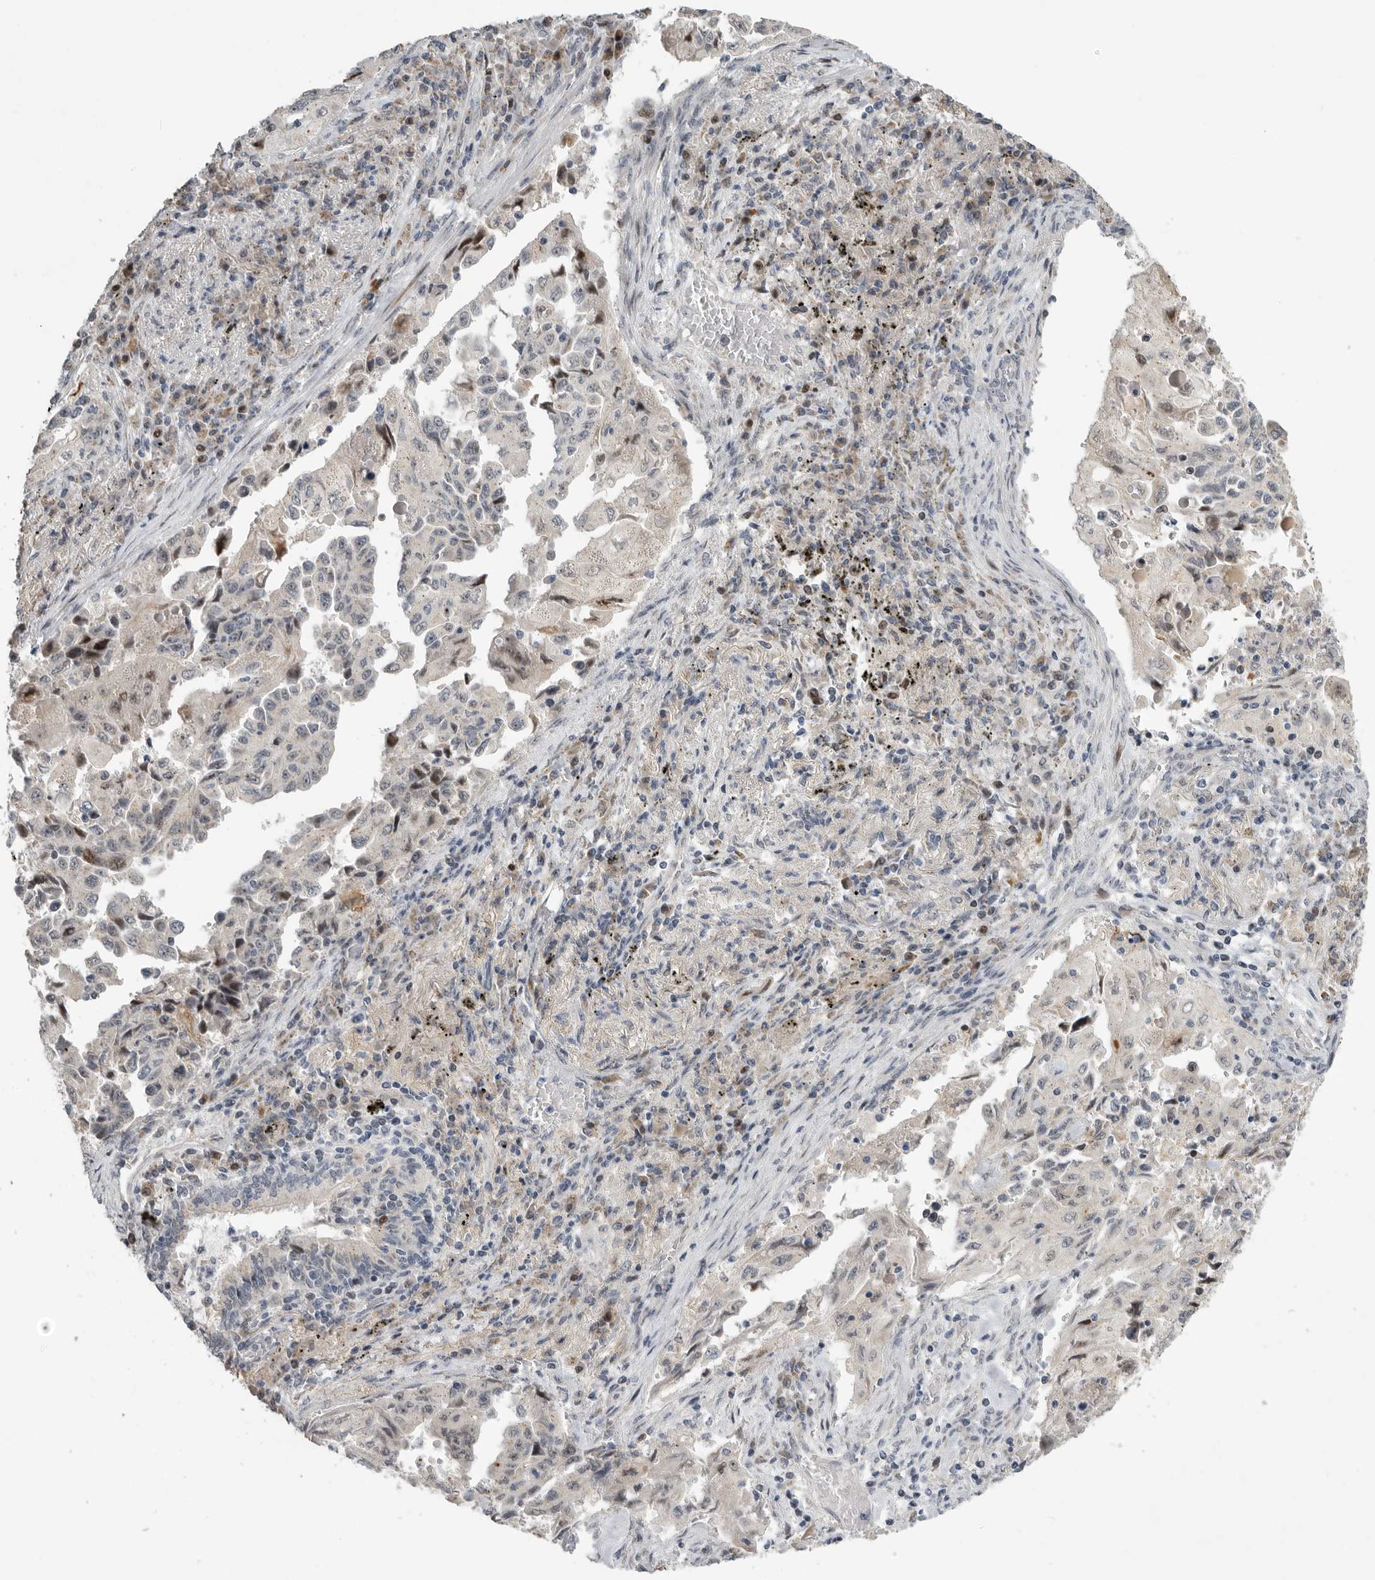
{"staining": {"intensity": "negative", "quantity": "none", "location": "none"}, "tissue": "lung cancer", "cell_type": "Tumor cells", "image_type": "cancer", "snomed": [{"axis": "morphology", "description": "Adenocarcinoma, NOS"}, {"axis": "topography", "description": "Lung"}], "caption": "An image of human lung cancer (adenocarcinoma) is negative for staining in tumor cells.", "gene": "PCMTD1", "patient": {"sex": "female", "age": 51}}